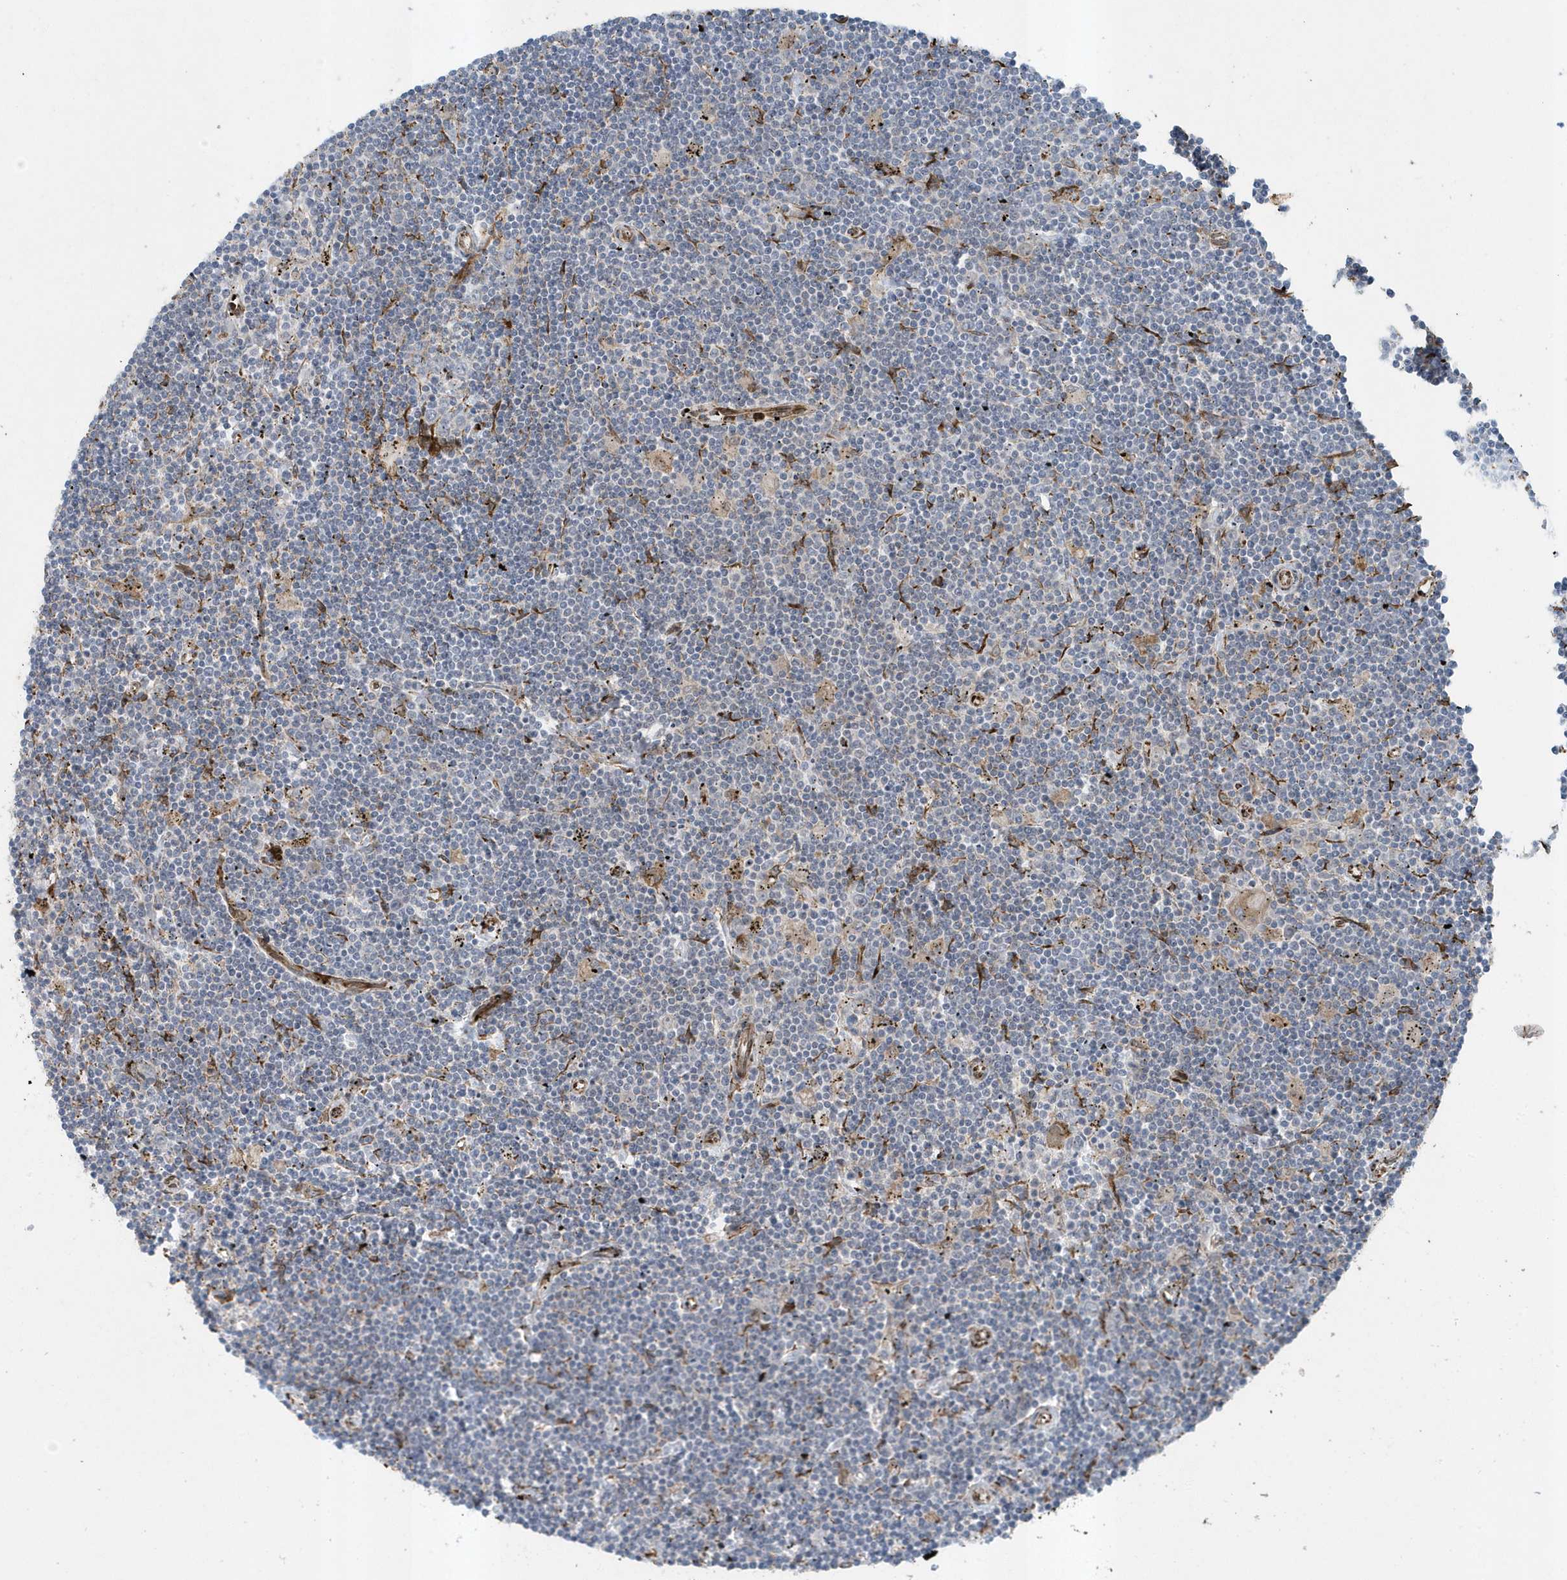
{"staining": {"intensity": "negative", "quantity": "none", "location": "none"}, "tissue": "lymphoma", "cell_type": "Tumor cells", "image_type": "cancer", "snomed": [{"axis": "morphology", "description": "Malignant lymphoma, non-Hodgkin's type, Low grade"}, {"axis": "topography", "description": "Spleen"}], "caption": "Immunohistochemical staining of malignant lymphoma, non-Hodgkin's type (low-grade) demonstrates no significant staining in tumor cells. Nuclei are stained in blue.", "gene": "FAM98A", "patient": {"sex": "male", "age": 76}}